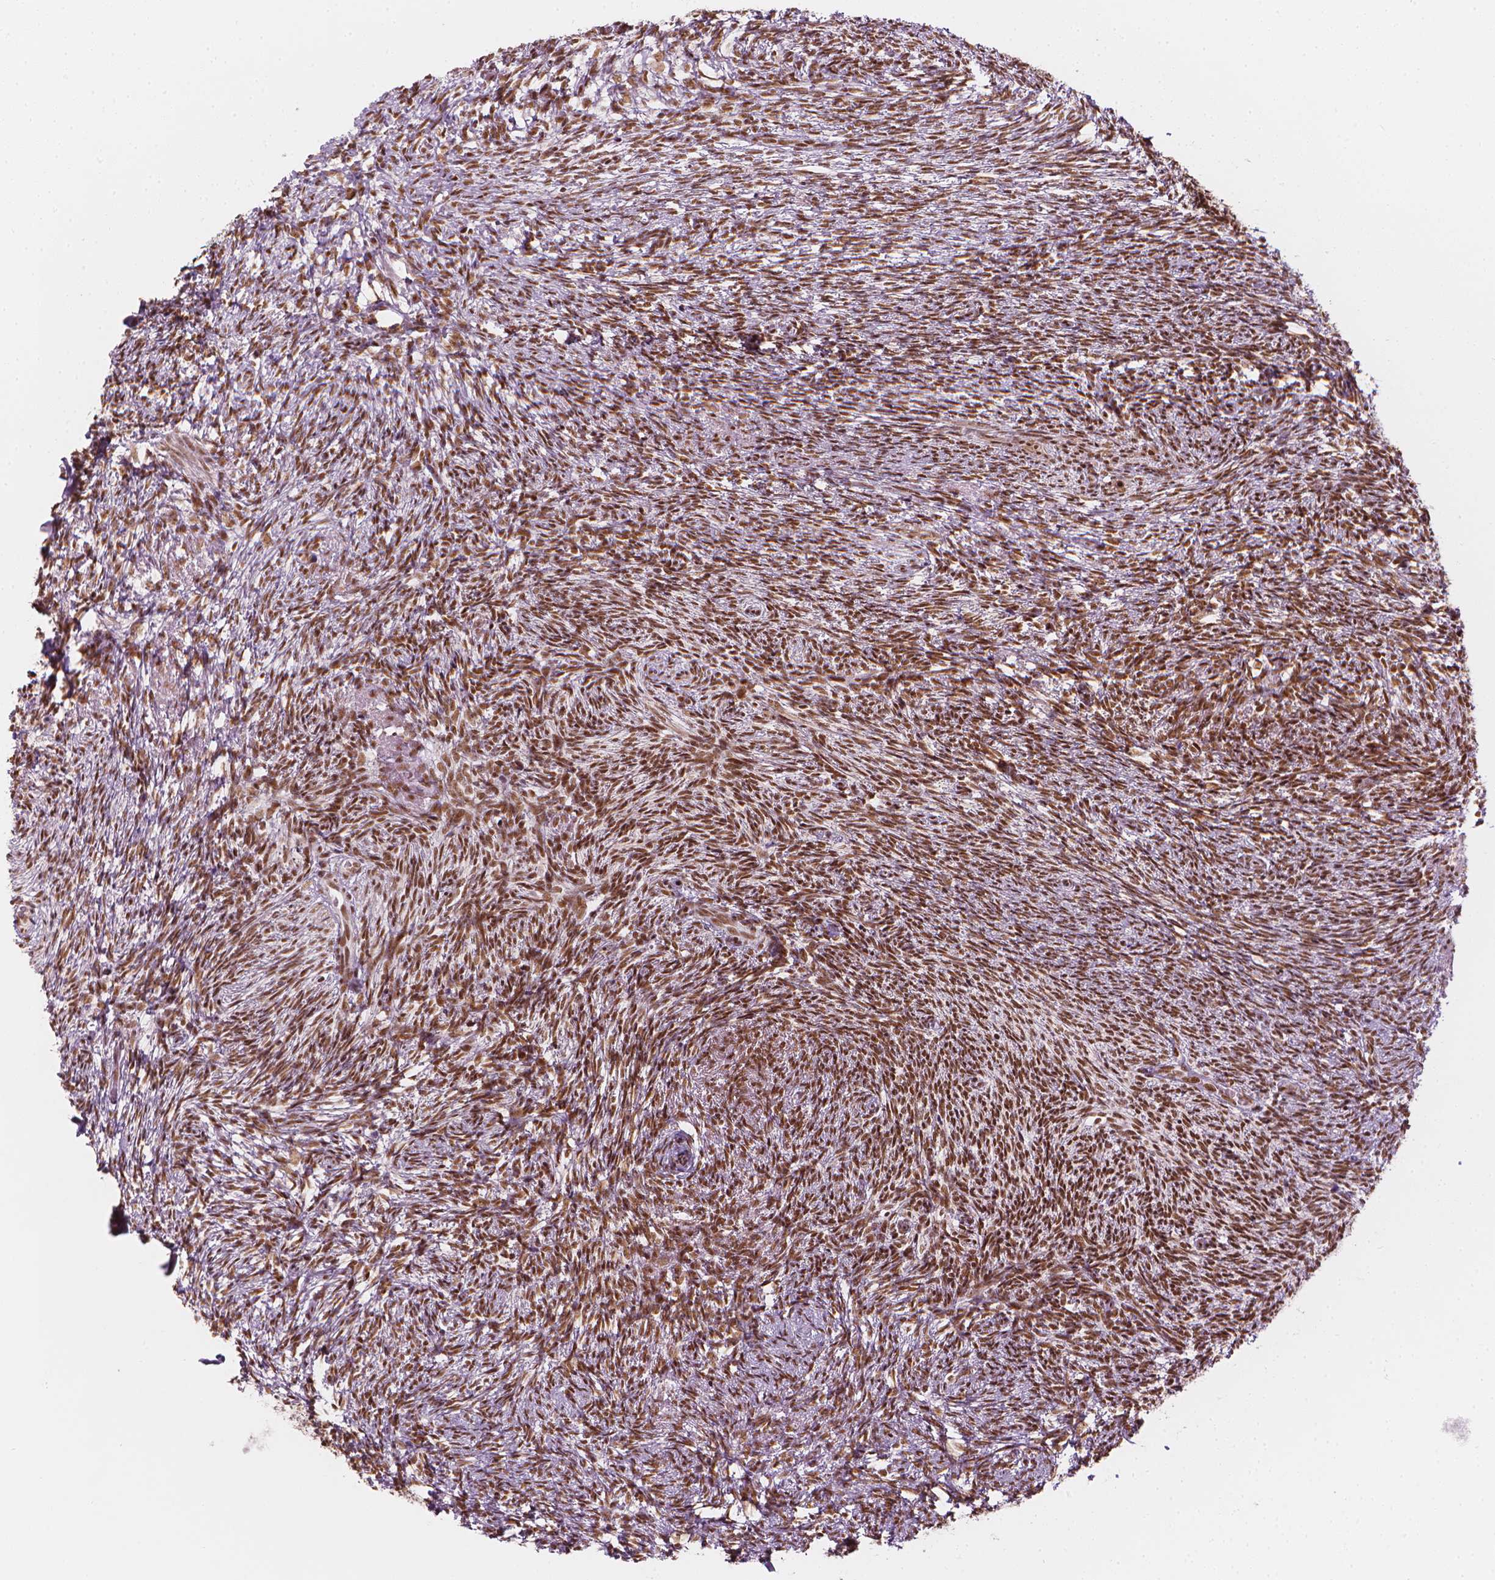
{"staining": {"intensity": "moderate", "quantity": ">75%", "location": "nuclear"}, "tissue": "ovary", "cell_type": "Follicle cells", "image_type": "normal", "snomed": [{"axis": "morphology", "description": "Normal tissue, NOS"}, {"axis": "topography", "description": "Ovary"}], "caption": "Ovary stained for a protein exhibits moderate nuclear positivity in follicle cells. (brown staining indicates protein expression, while blue staining denotes nuclei).", "gene": "ELF2", "patient": {"sex": "female", "age": 46}}